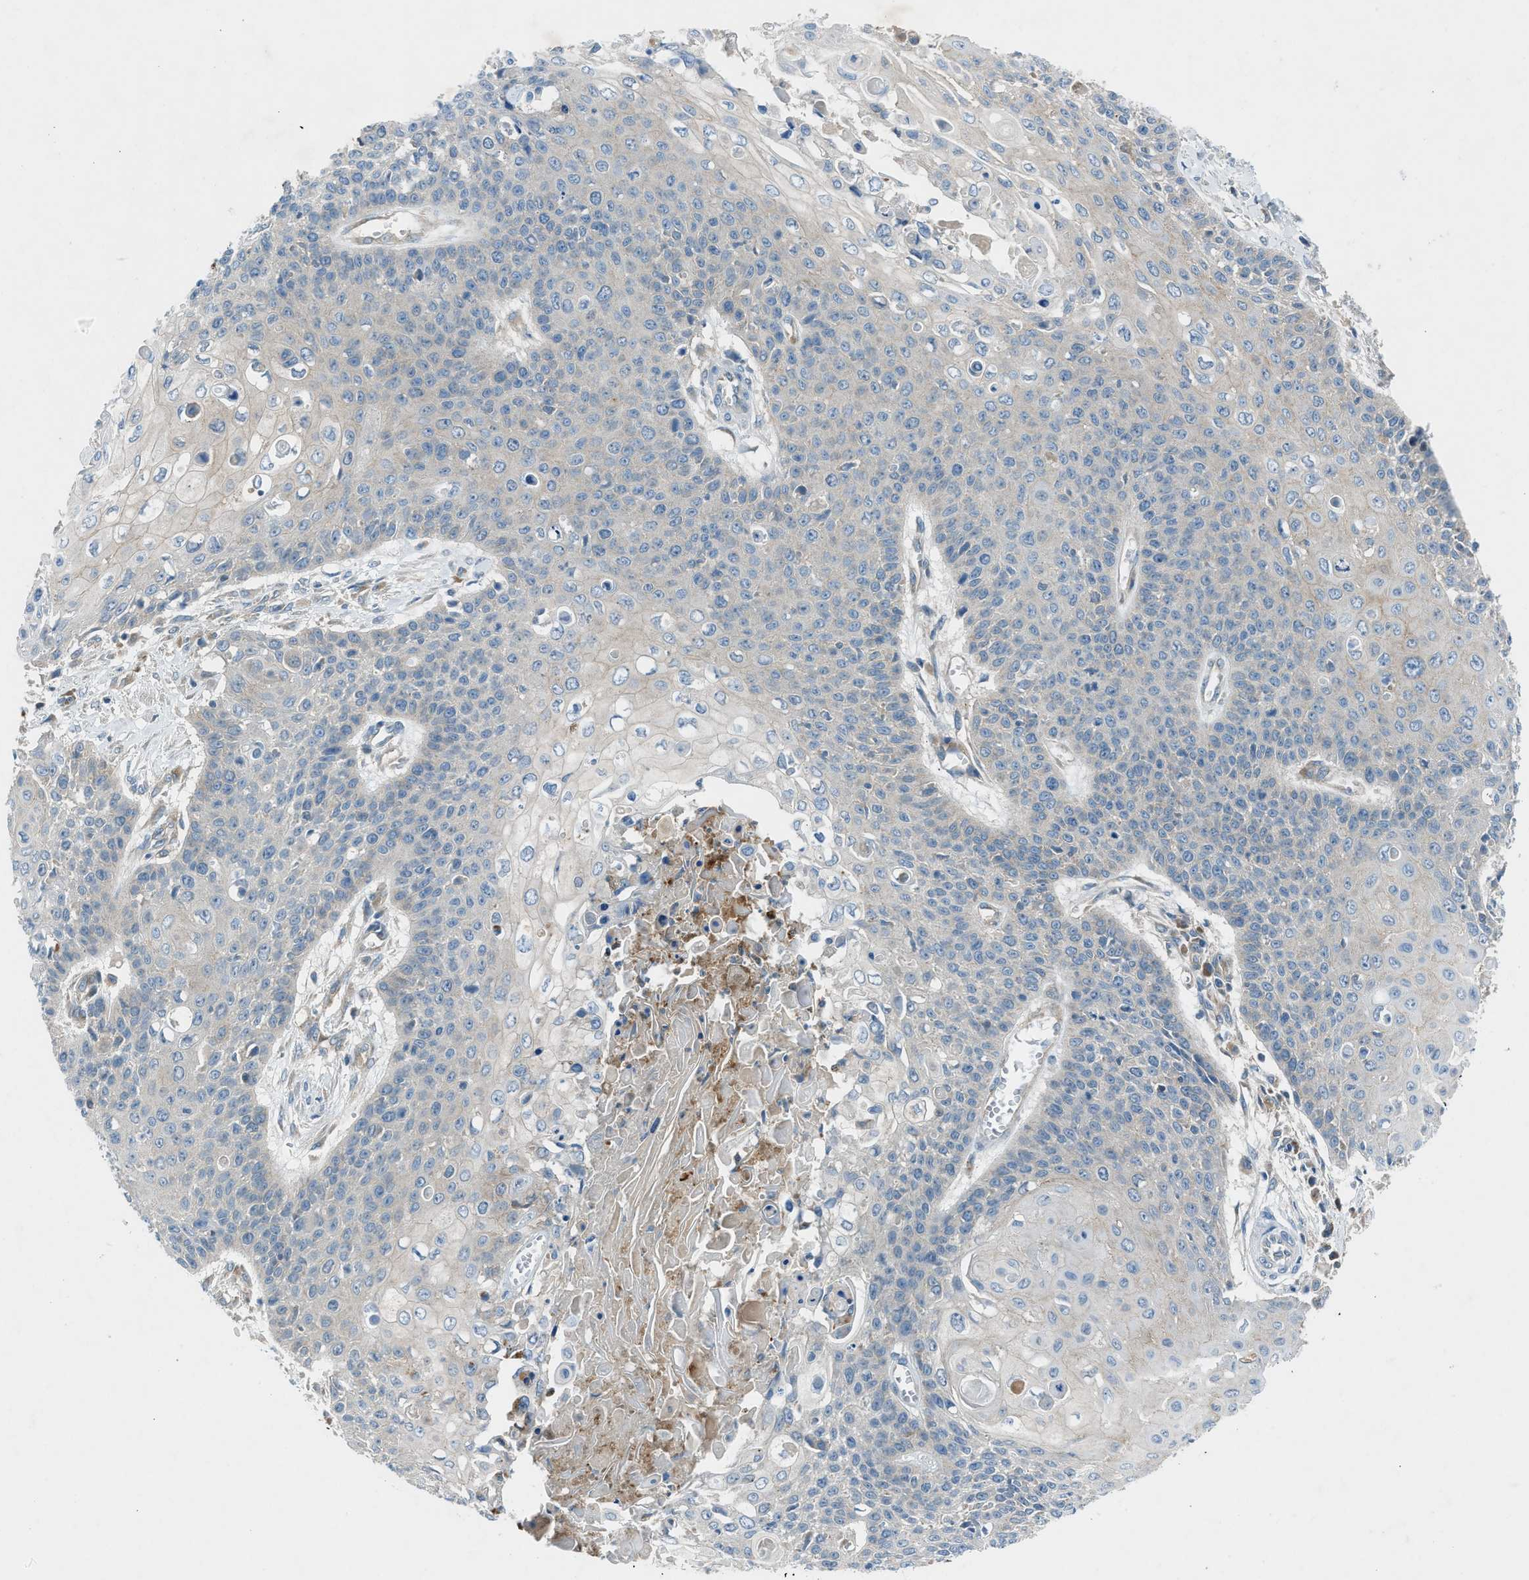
{"staining": {"intensity": "negative", "quantity": "none", "location": "none"}, "tissue": "cervical cancer", "cell_type": "Tumor cells", "image_type": "cancer", "snomed": [{"axis": "morphology", "description": "Squamous cell carcinoma, NOS"}, {"axis": "topography", "description": "Cervix"}], "caption": "The image exhibits no significant positivity in tumor cells of cervical squamous cell carcinoma.", "gene": "BMP1", "patient": {"sex": "female", "age": 39}}